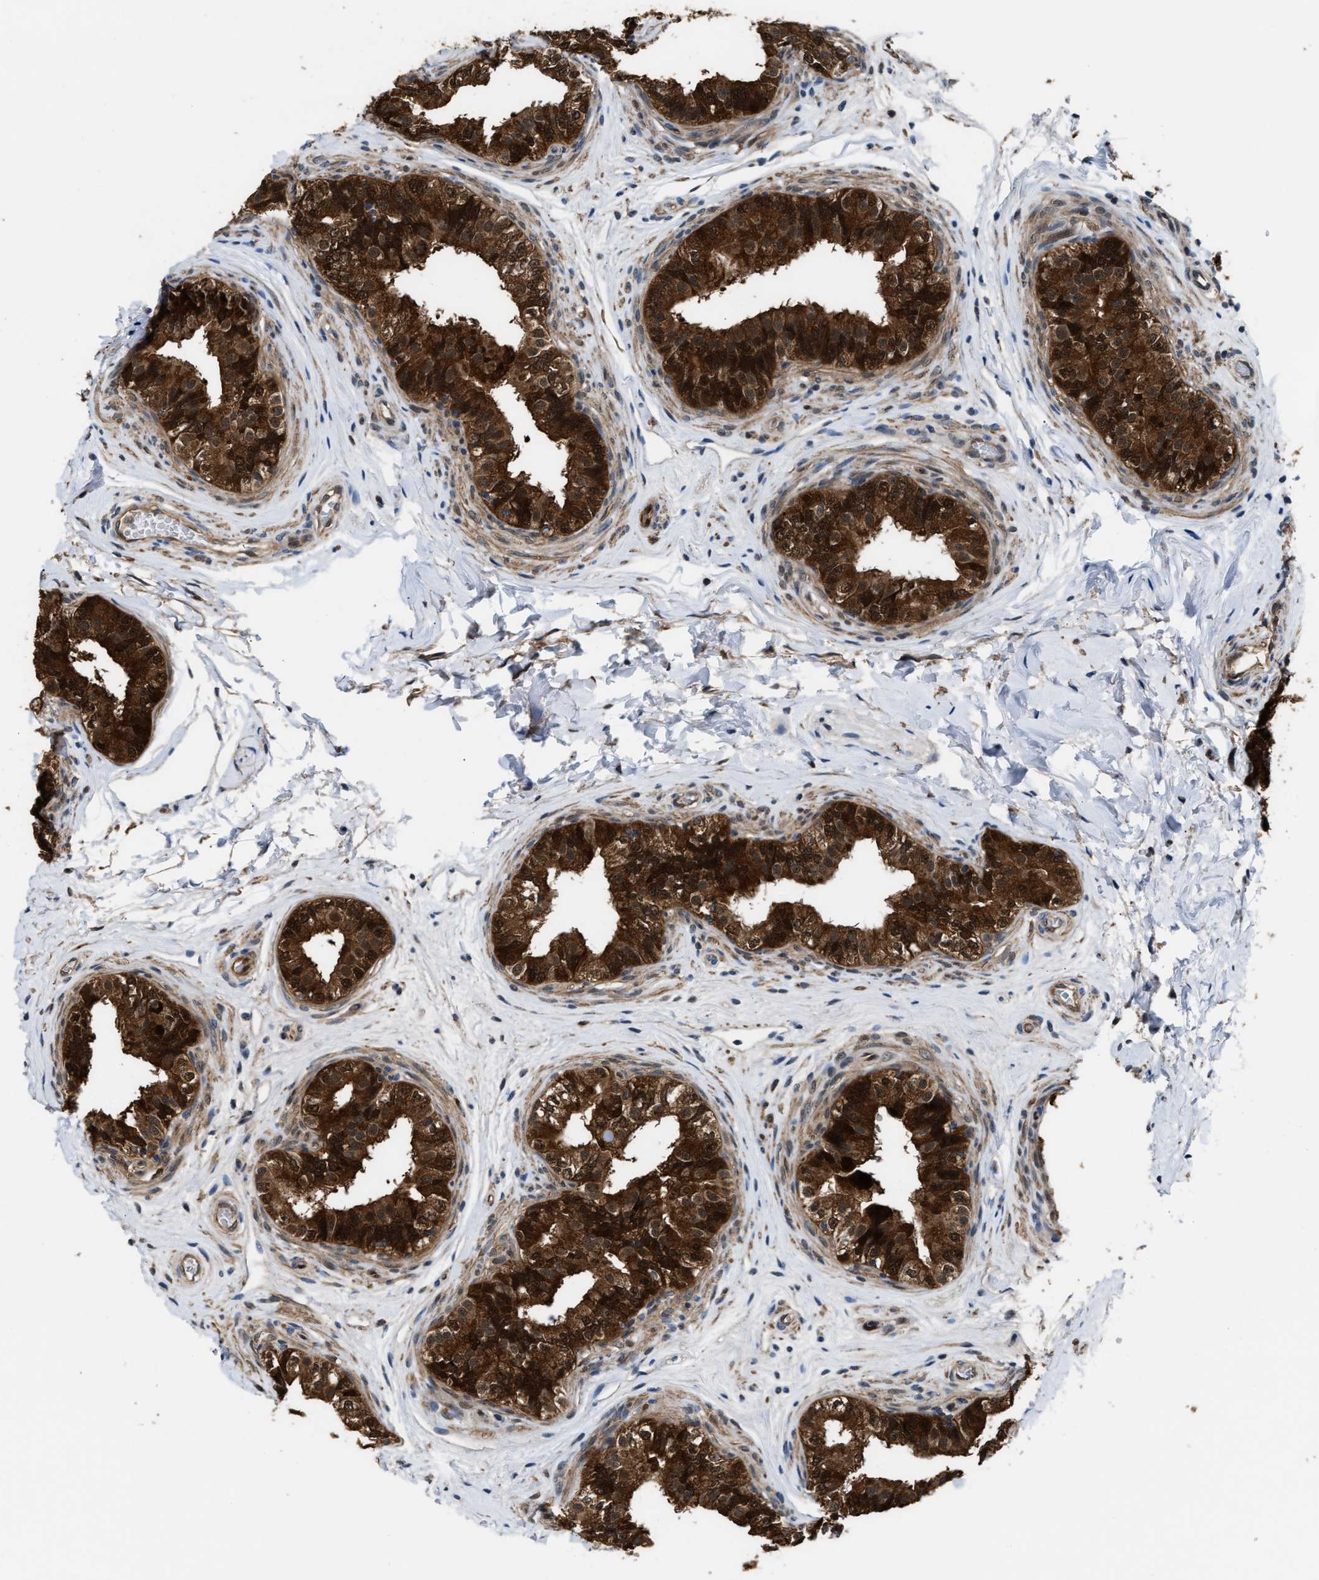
{"staining": {"intensity": "strong", "quantity": ">75%", "location": "cytoplasmic/membranous"}, "tissue": "epididymis", "cell_type": "Glandular cells", "image_type": "normal", "snomed": [{"axis": "morphology", "description": "Normal tissue, NOS"}, {"axis": "topography", "description": "Testis"}, {"axis": "topography", "description": "Epididymis"}], "caption": "Immunohistochemistry (IHC) image of benign human epididymis stained for a protein (brown), which reveals high levels of strong cytoplasmic/membranous expression in about >75% of glandular cells.", "gene": "PPA1", "patient": {"sex": "male", "age": 36}}